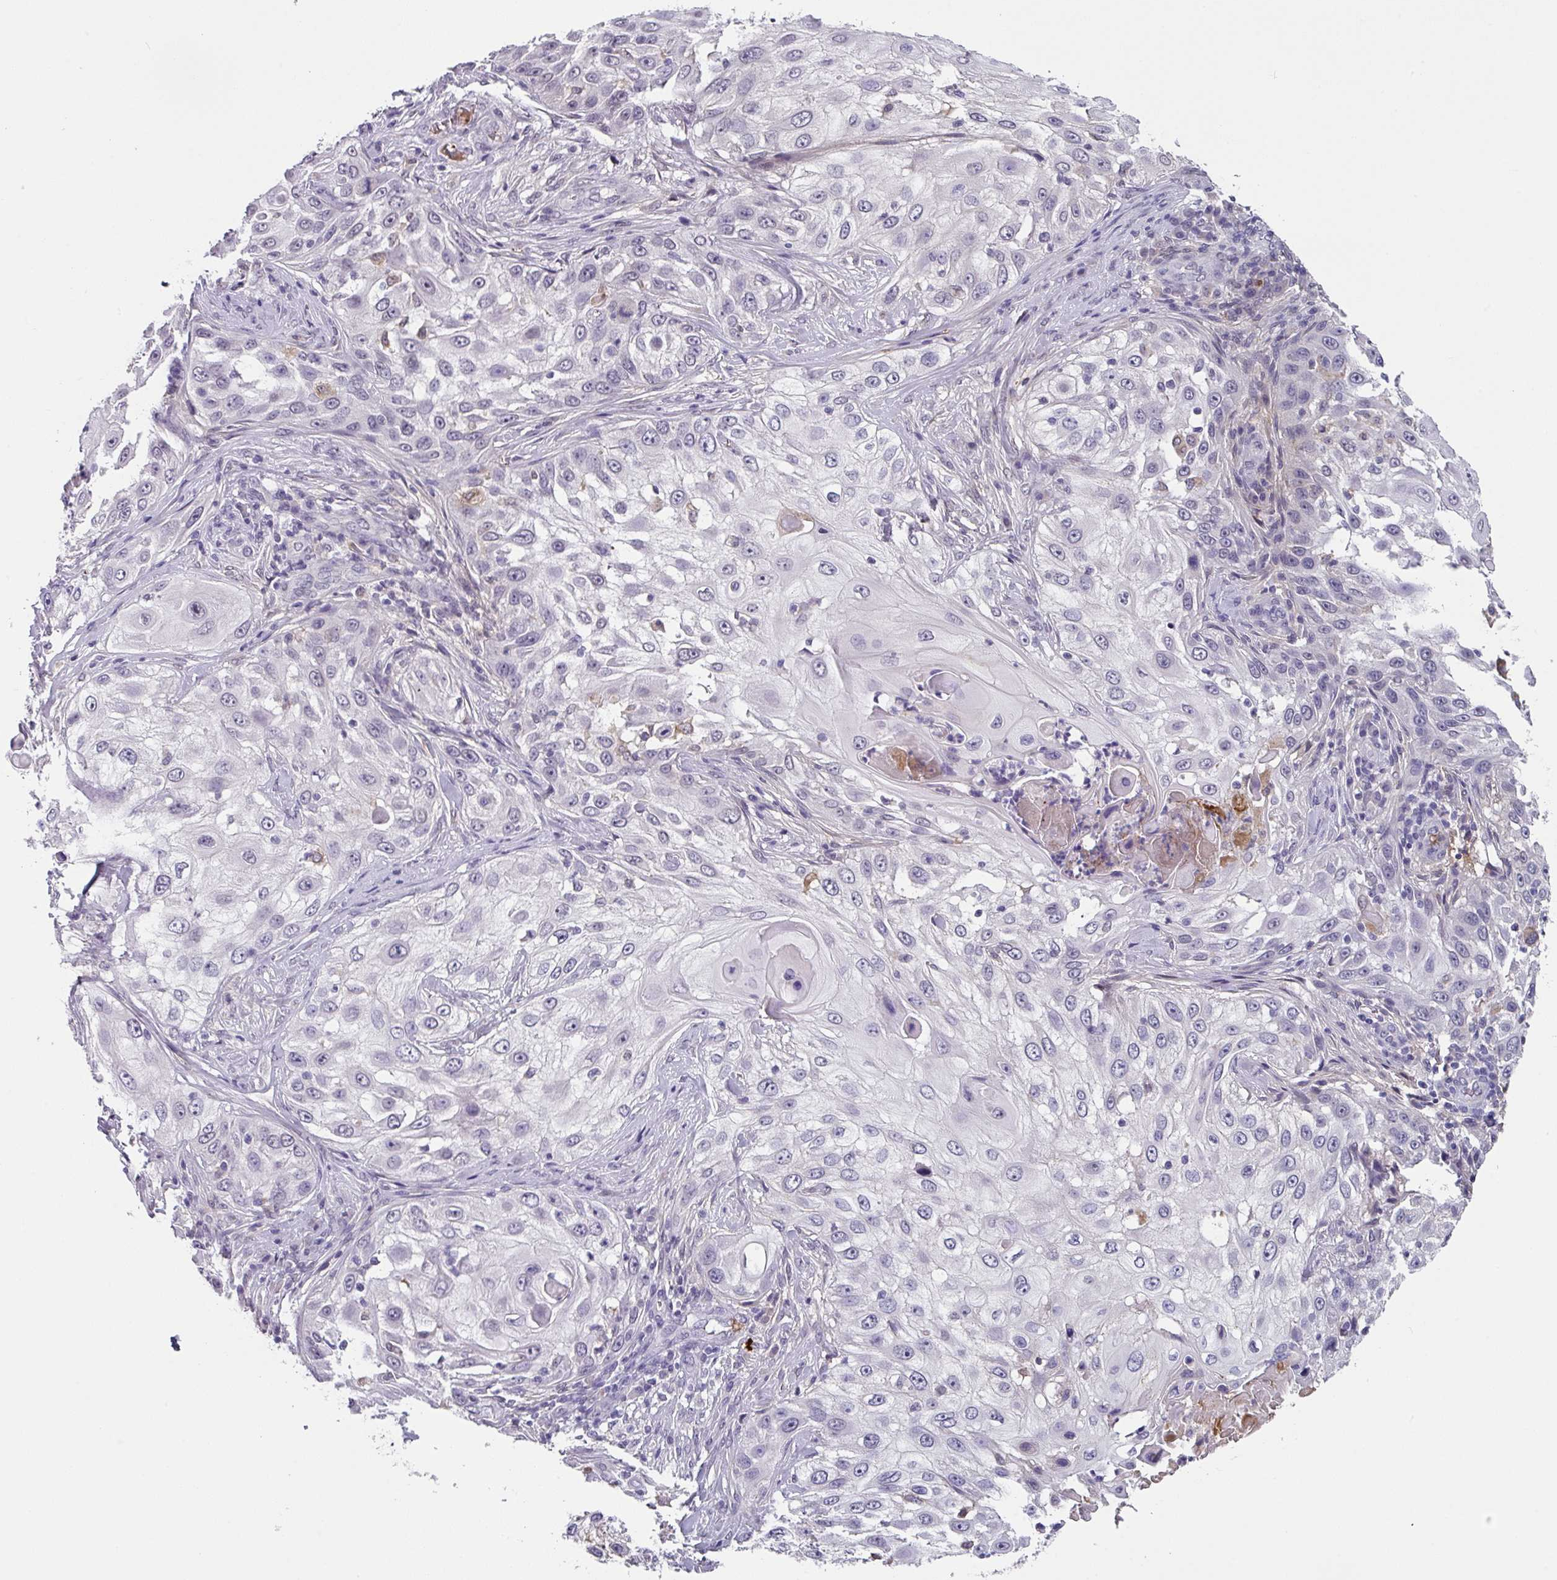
{"staining": {"intensity": "negative", "quantity": "none", "location": "none"}, "tissue": "skin cancer", "cell_type": "Tumor cells", "image_type": "cancer", "snomed": [{"axis": "morphology", "description": "Squamous cell carcinoma, NOS"}, {"axis": "topography", "description": "Skin"}], "caption": "Immunohistochemistry of skin cancer (squamous cell carcinoma) reveals no staining in tumor cells.", "gene": "C1QB", "patient": {"sex": "female", "age": 44}}